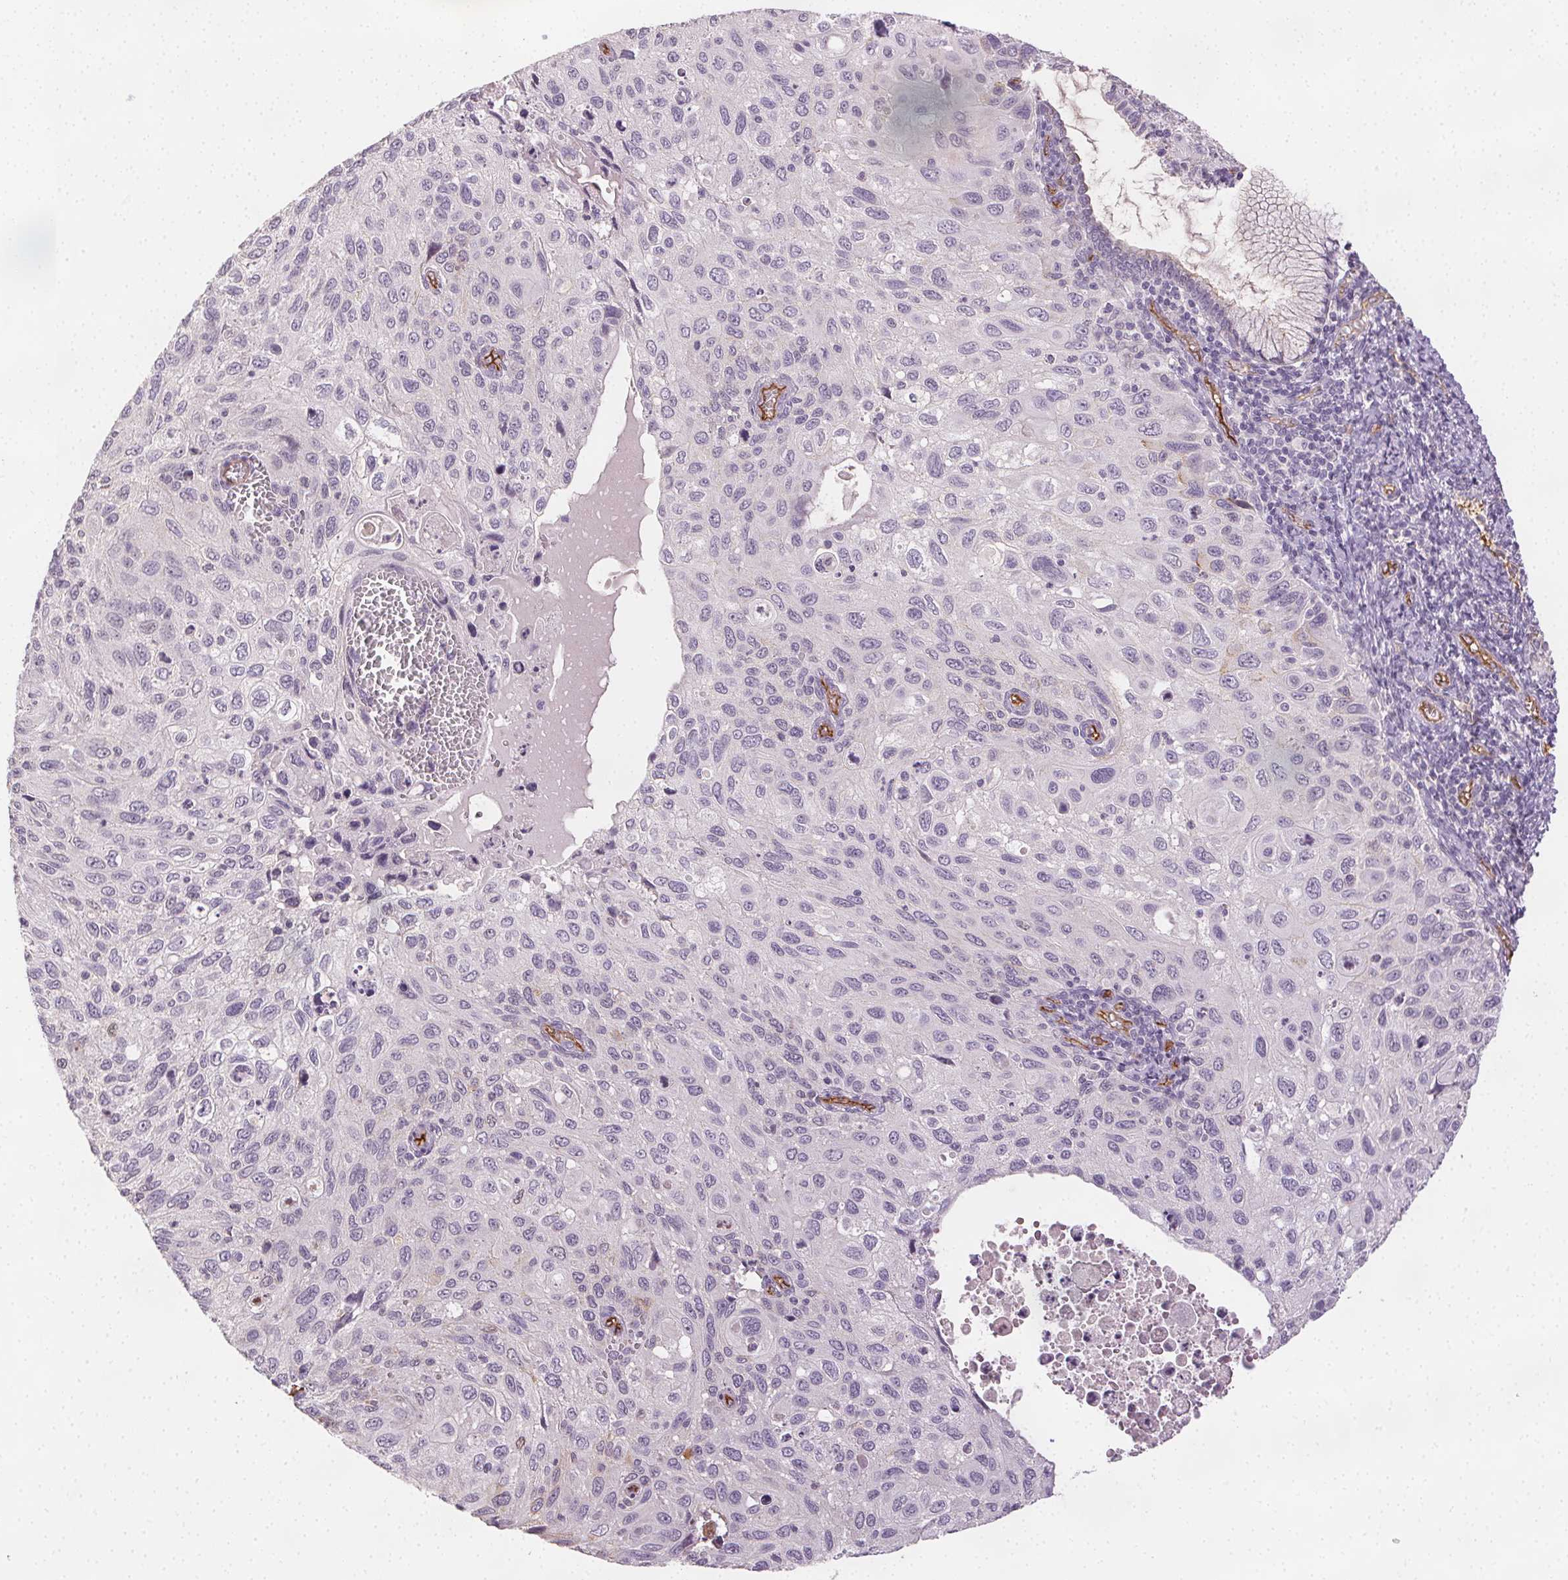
{"staining": {"intensity": "negative", "quantity": "none", "location": "none"}, "tissue": "cervical cancer", "cell_type": "Tumor cells", "image_type": "cancer", "snomed": [{"axis": "morphology", "description": "Squamous cell carcinoma, NOS"}, {"axis": "topography", "description": "Cervix"}], "caption": "Human cervical squamous cell carcinoma stained for a protein using immunohistochemistry exhibits no expression in tumor cells.", "gene": "PODXL", "patient": {"sex": "female", "age": 70}}